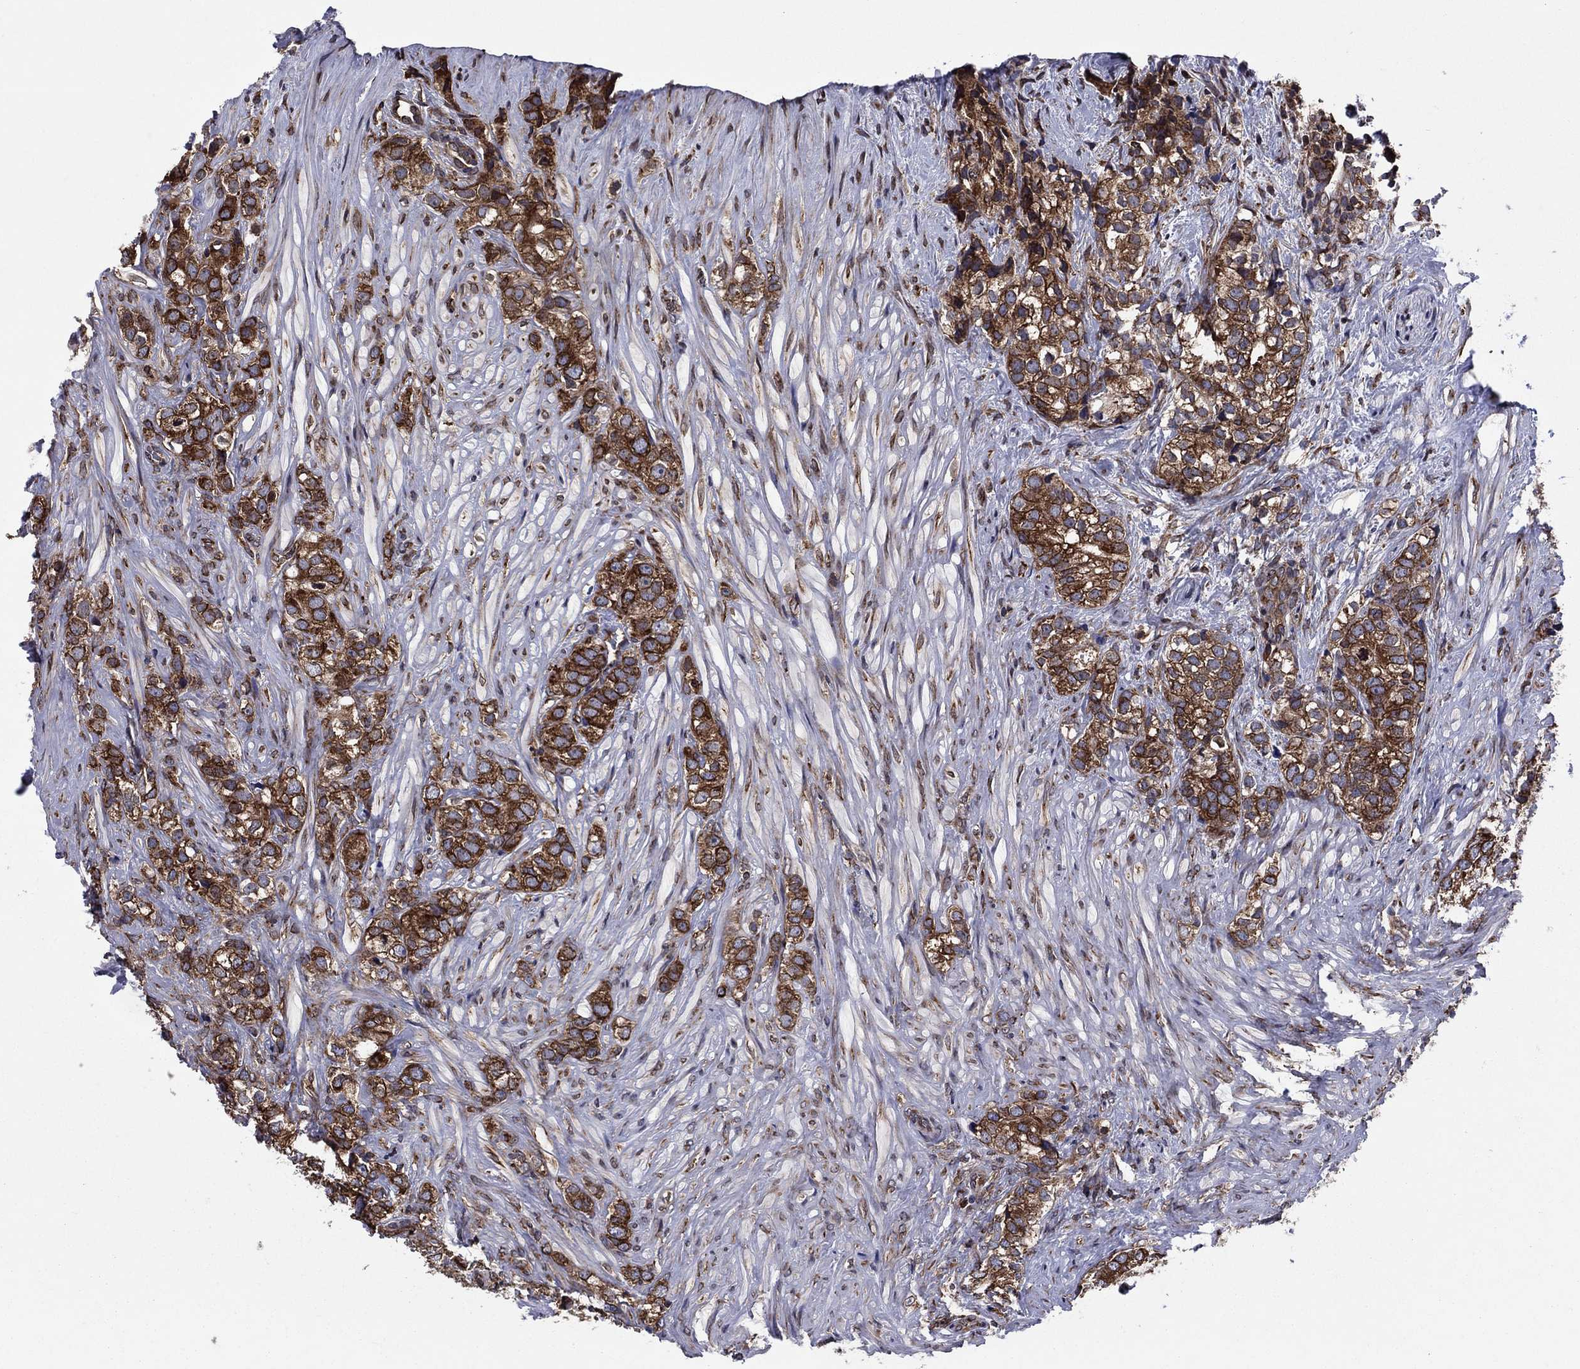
{"staining": {"intensity": "strong", "quantity": ">75%", "location": "cytoplasmic/membranous"}, "tissue": "prostate cancer", "cell_type": "Tumor cells", "image_type": "cancer", "snomed": [{"axis": "morphology", "description": "Adenocarcinoma, NOS"}, {"axis": "topography", "description": "Prostate and seminal vesicle, NOS"}], "caption": "Tumor cells display strong cytoplasmic/membranous positivity in about >75% of cells in prostate adenocarcinoma.", "gene": "YBX1", "patient": {"sex": "male", "age": 63}}